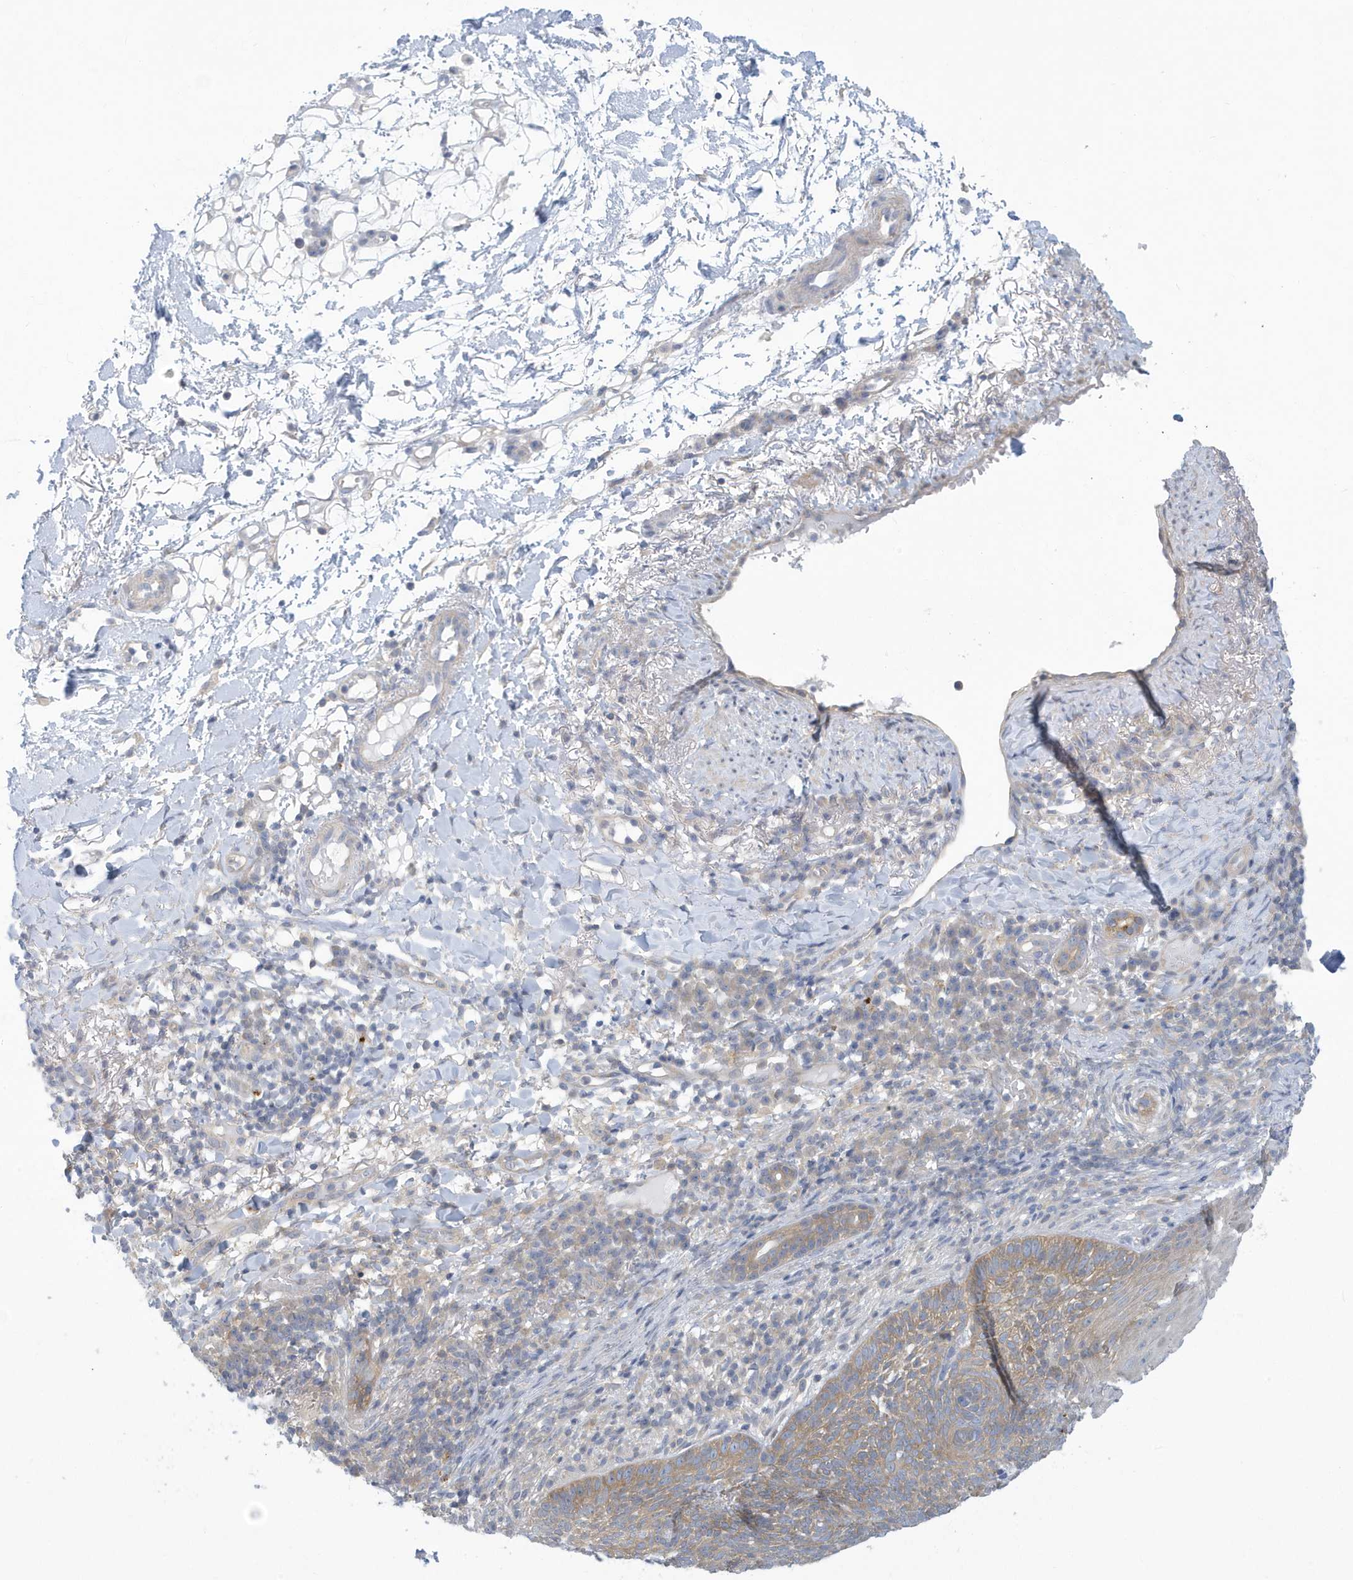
{"staining": {"intensity": "moderate", "quantity": ">75%", "location": "cytoplasmic/membranous"}, "tissue": "skin cancer", "cell_type": "Tumor cells", "image_type": "cancer", "snomed": [{"axis": "morphology", "description": "Basal cell carcinoma"}, {"axis": "topography", "description": "Skin"}], "caption": "Tumor cells demonstrate medium levels of moderate cytoplasmic/membranous positivity in approximately >75% of cells in human skin cancer (basal cell carcinoma).", "gene": "VTA1", "patient": {"sex": "male", "age": 85}}